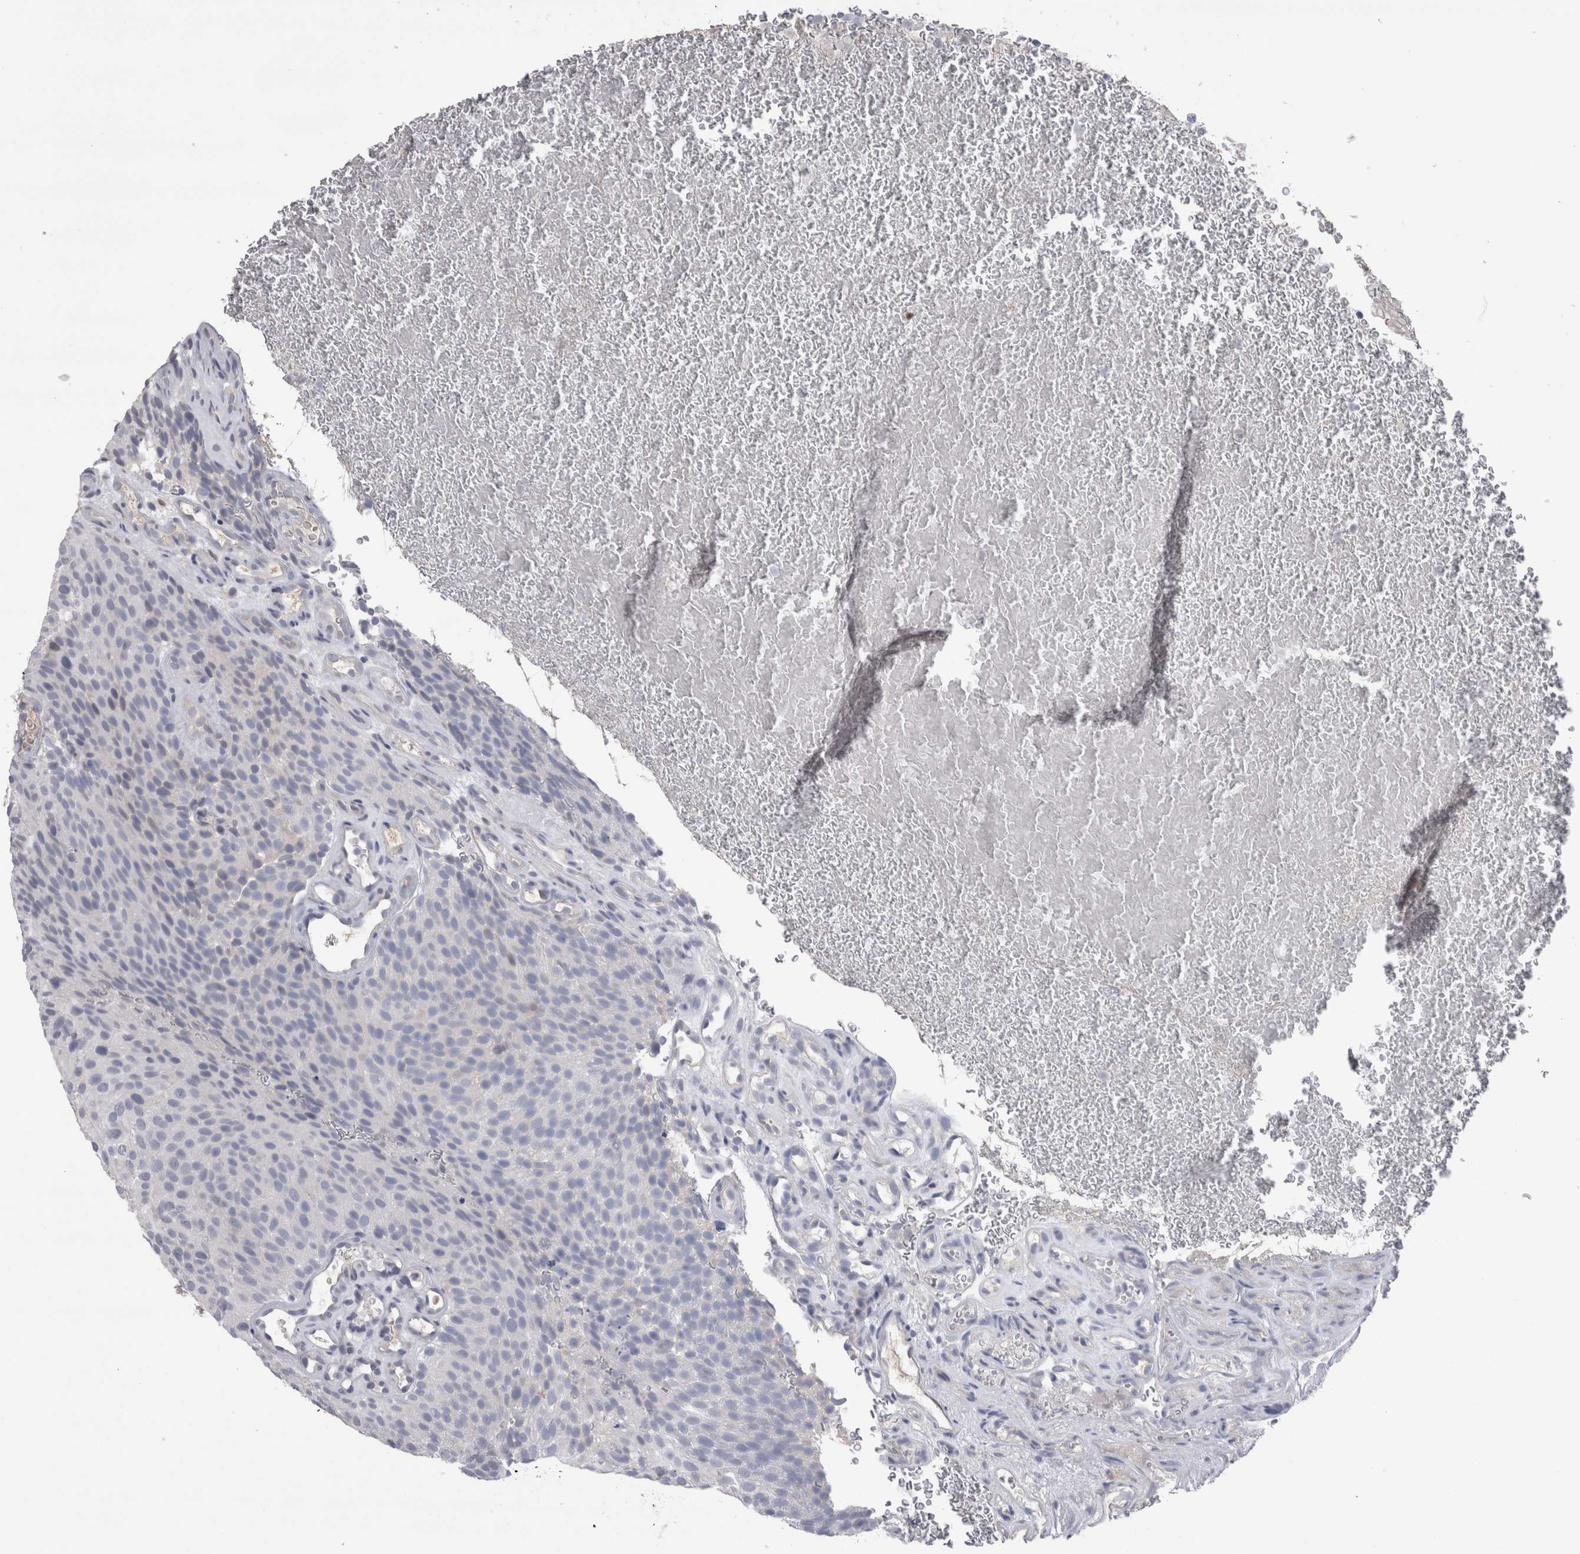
{"staining": {"intensity": "negative", "quantity": "none", "location": "none"}, "tissue": "urothelial cancer", "cell_type": "Tumor cells", "image_type": "cancer", "snomed": [{"axis": "morphology", "description": "Urothelial carcinoma, Low grade"}, {"axis": "topography", "description": "Urinary bladder"}], "caption": "A histopathology image of human urothelial cancer is negative for staining in tumor cells.", "gene": "REG1A", "patient": {"sex": "male", "age": 78}}